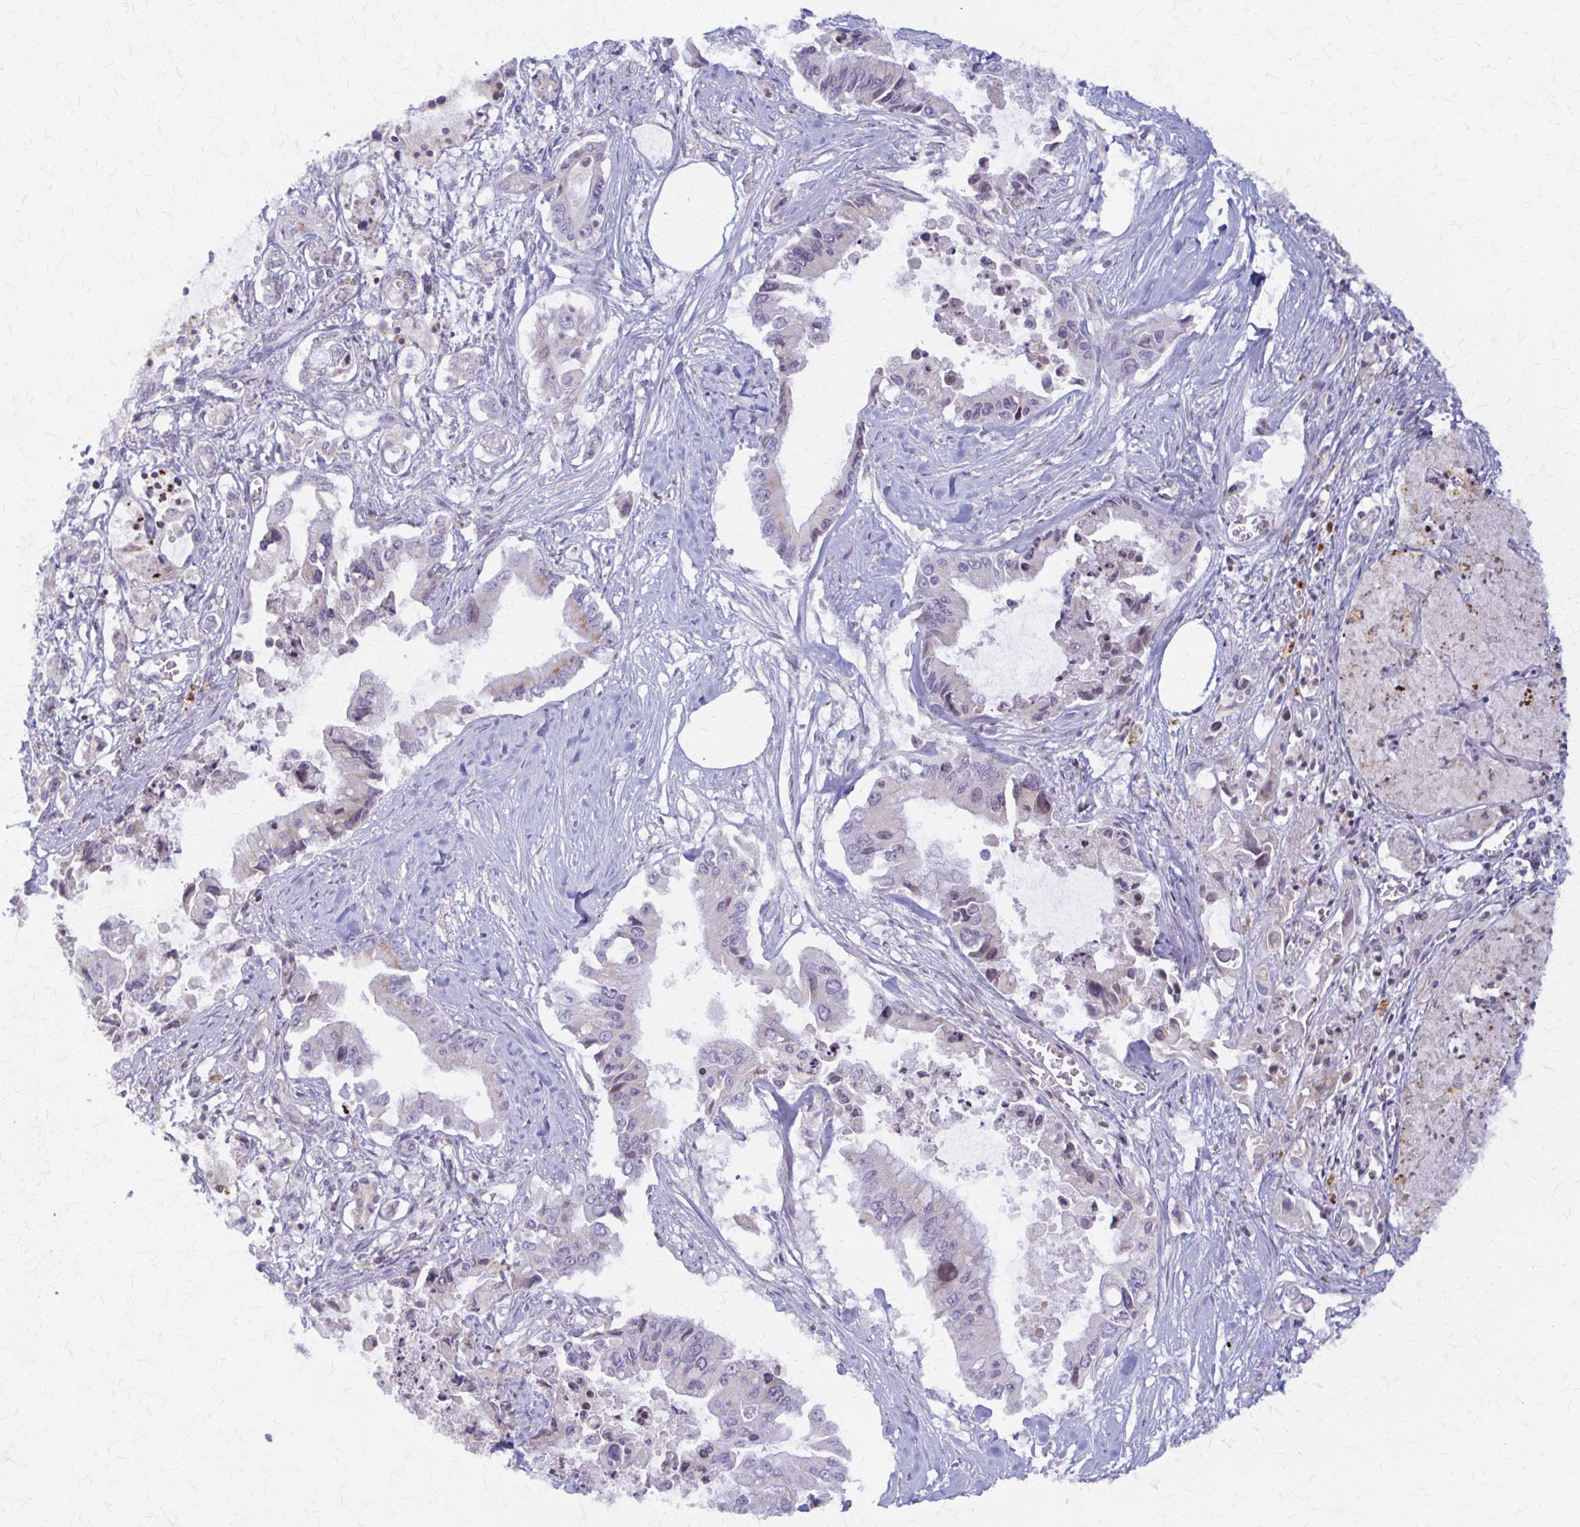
{"staining": {"intensity": "negative", "quantity": "none", "location": "none"}, "tissue": "pancreatic cancer", "cell_type": "Tumor cells", "image_type": "cancer", "snomed": [{"axis": "morphology", "description": "Adenocarcinoma, NOS"}, {"axis": "topography", "description": "Pancreas"}], "caption": "Human pancreatic cancer stained for a protein using immunohistochemistry (IHC) shows no positivity in tumor cells.", "gene": "ARHGAP35", "patient": {"sex": "male", "age": 84}}